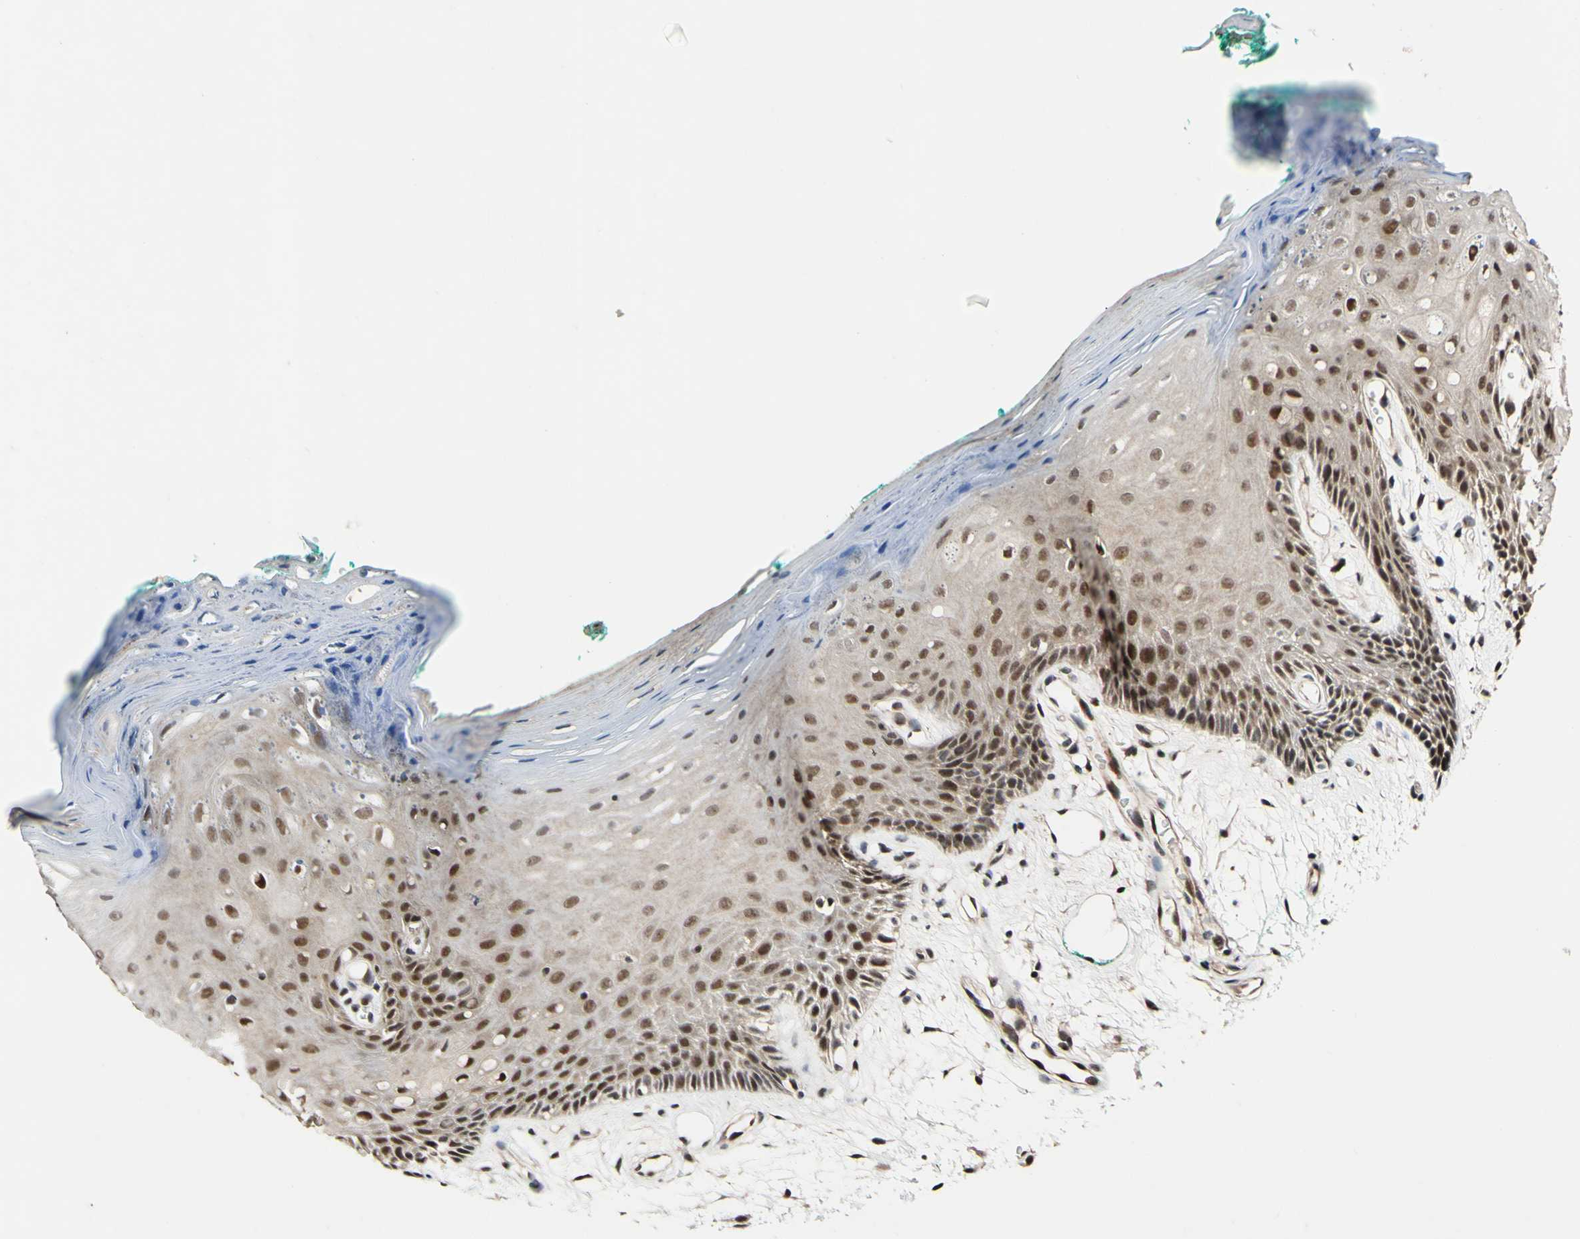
{"staining": {"intensity": "moderate", "quantity": ">75%", "location": "nuclear"}, "tissue": "oral mucosa", "cell_type": "Squamous epithelial cells", "image_type": "normal", "snomed": [{"axis": "morphology", "description": "Normal tissue, NOS"}, {"axis": "topography", "description": "Skeletal muscle"}, {"axis": "topography", "description": "Oral tissue"}, {"axis": "topography", "description": "Peripheral nerve tissue"}], "caption": "Protein staining of benign oral mucosa shows moderate nuclear expression in about >75% of squamous epithelial cells. (Stains: DAB (3,3'-diaminobenzidine) in brown, nuclei in blue, Microscopy: brightfield microscopy at high magnification).", "gene": "POLR2F", "patient": {"sex": "female", "age": 84}}